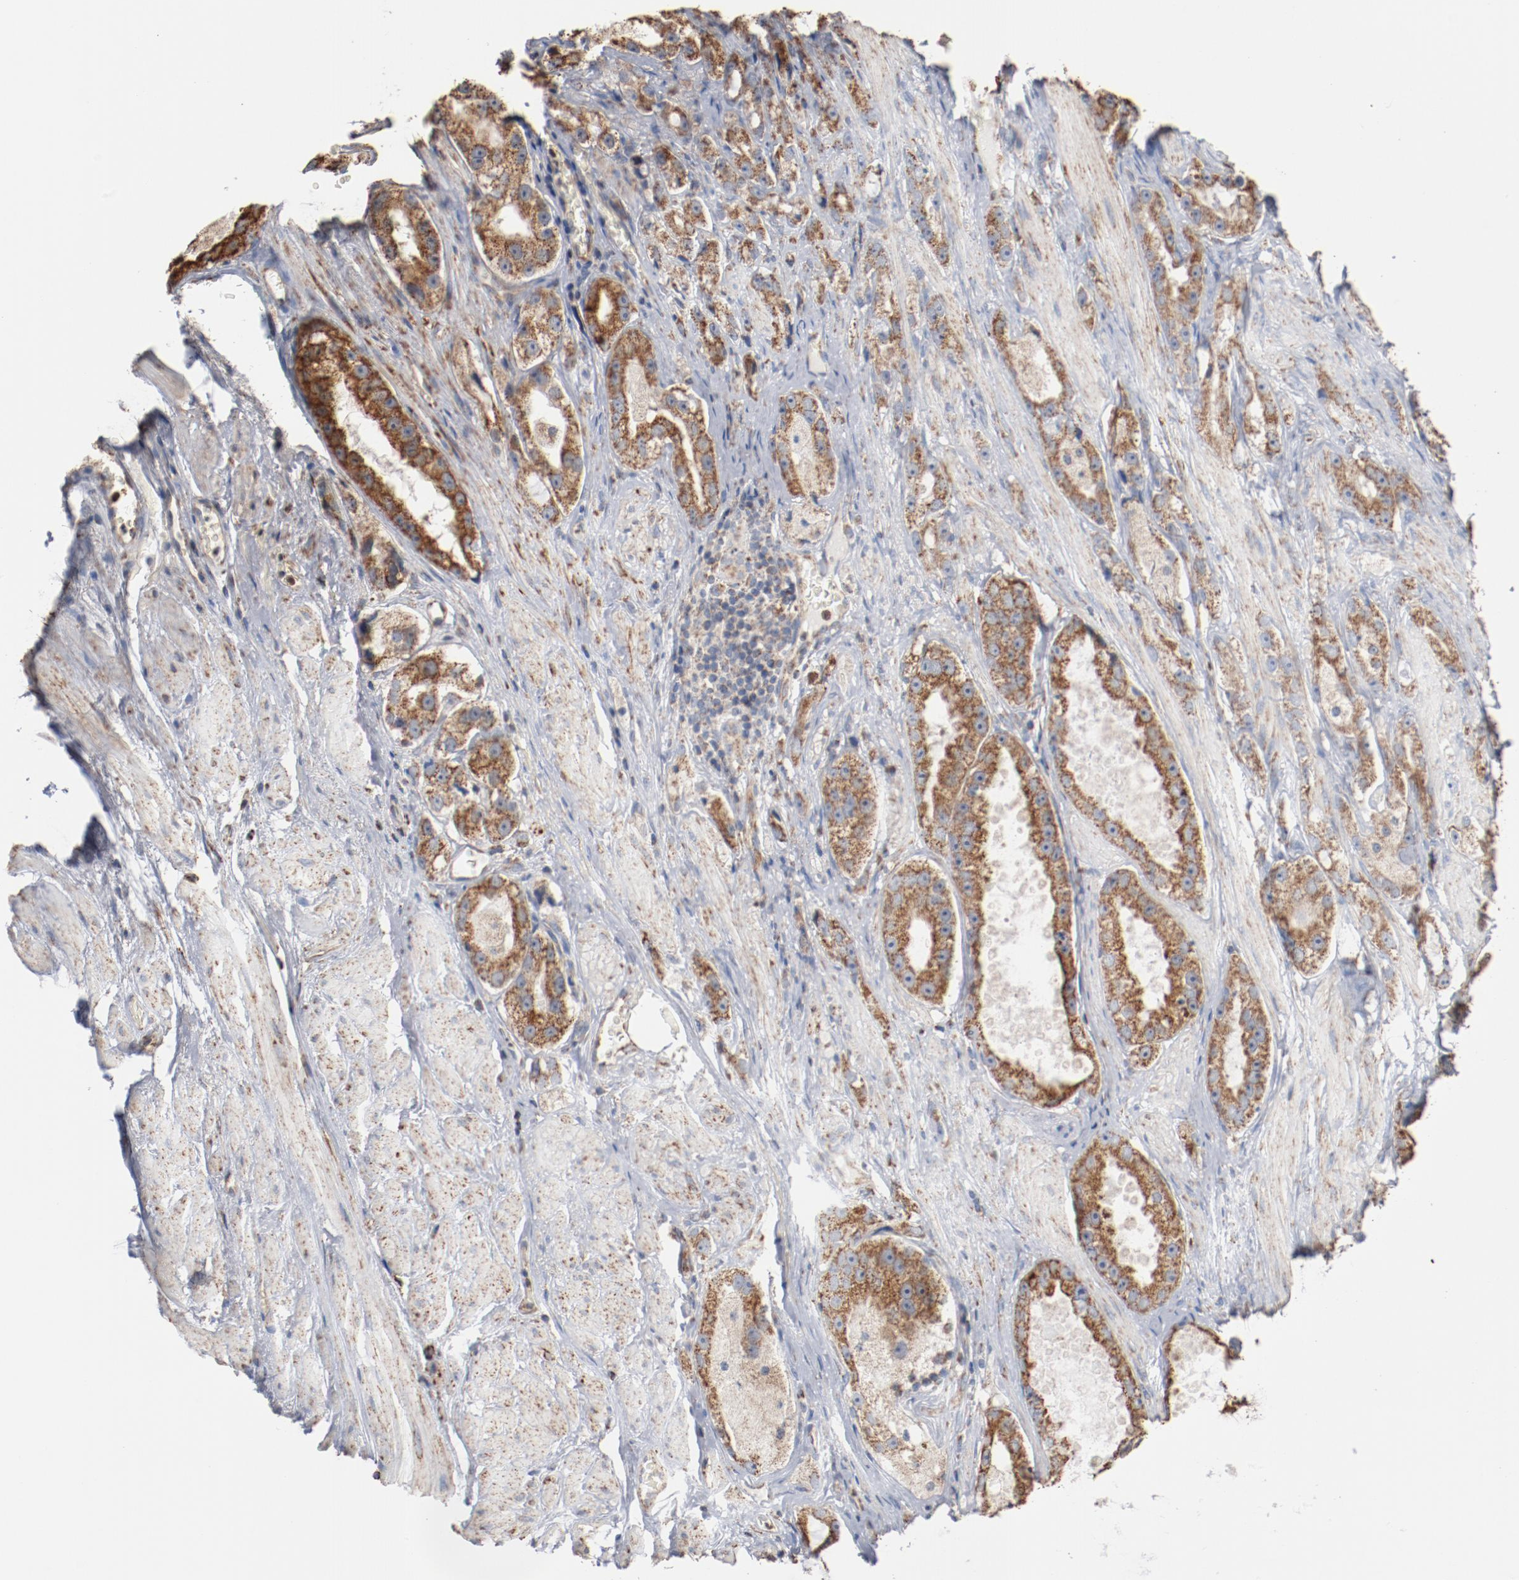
{"staining": {"intensity": "moderate", "quantity": ">75%", "location": "cytoplasmic/membranous"}, "tissue": "prostate cancer", "cell_type": "Tumor cells", "image_type": "cancer", "snomed": [{"axis": "morphology", "description": "Adenocarcinoma, High grade"}, {"axis": "topography", "description": "Prostate"}], "caption": "DAB immunohistochemical staining of prostate cancer displays moderate cytoplasmic/membranous protein staining in about >75% of tumor cells.", "gene": "NDUFS4", "patient": {"sex": "male", "age": 63}}